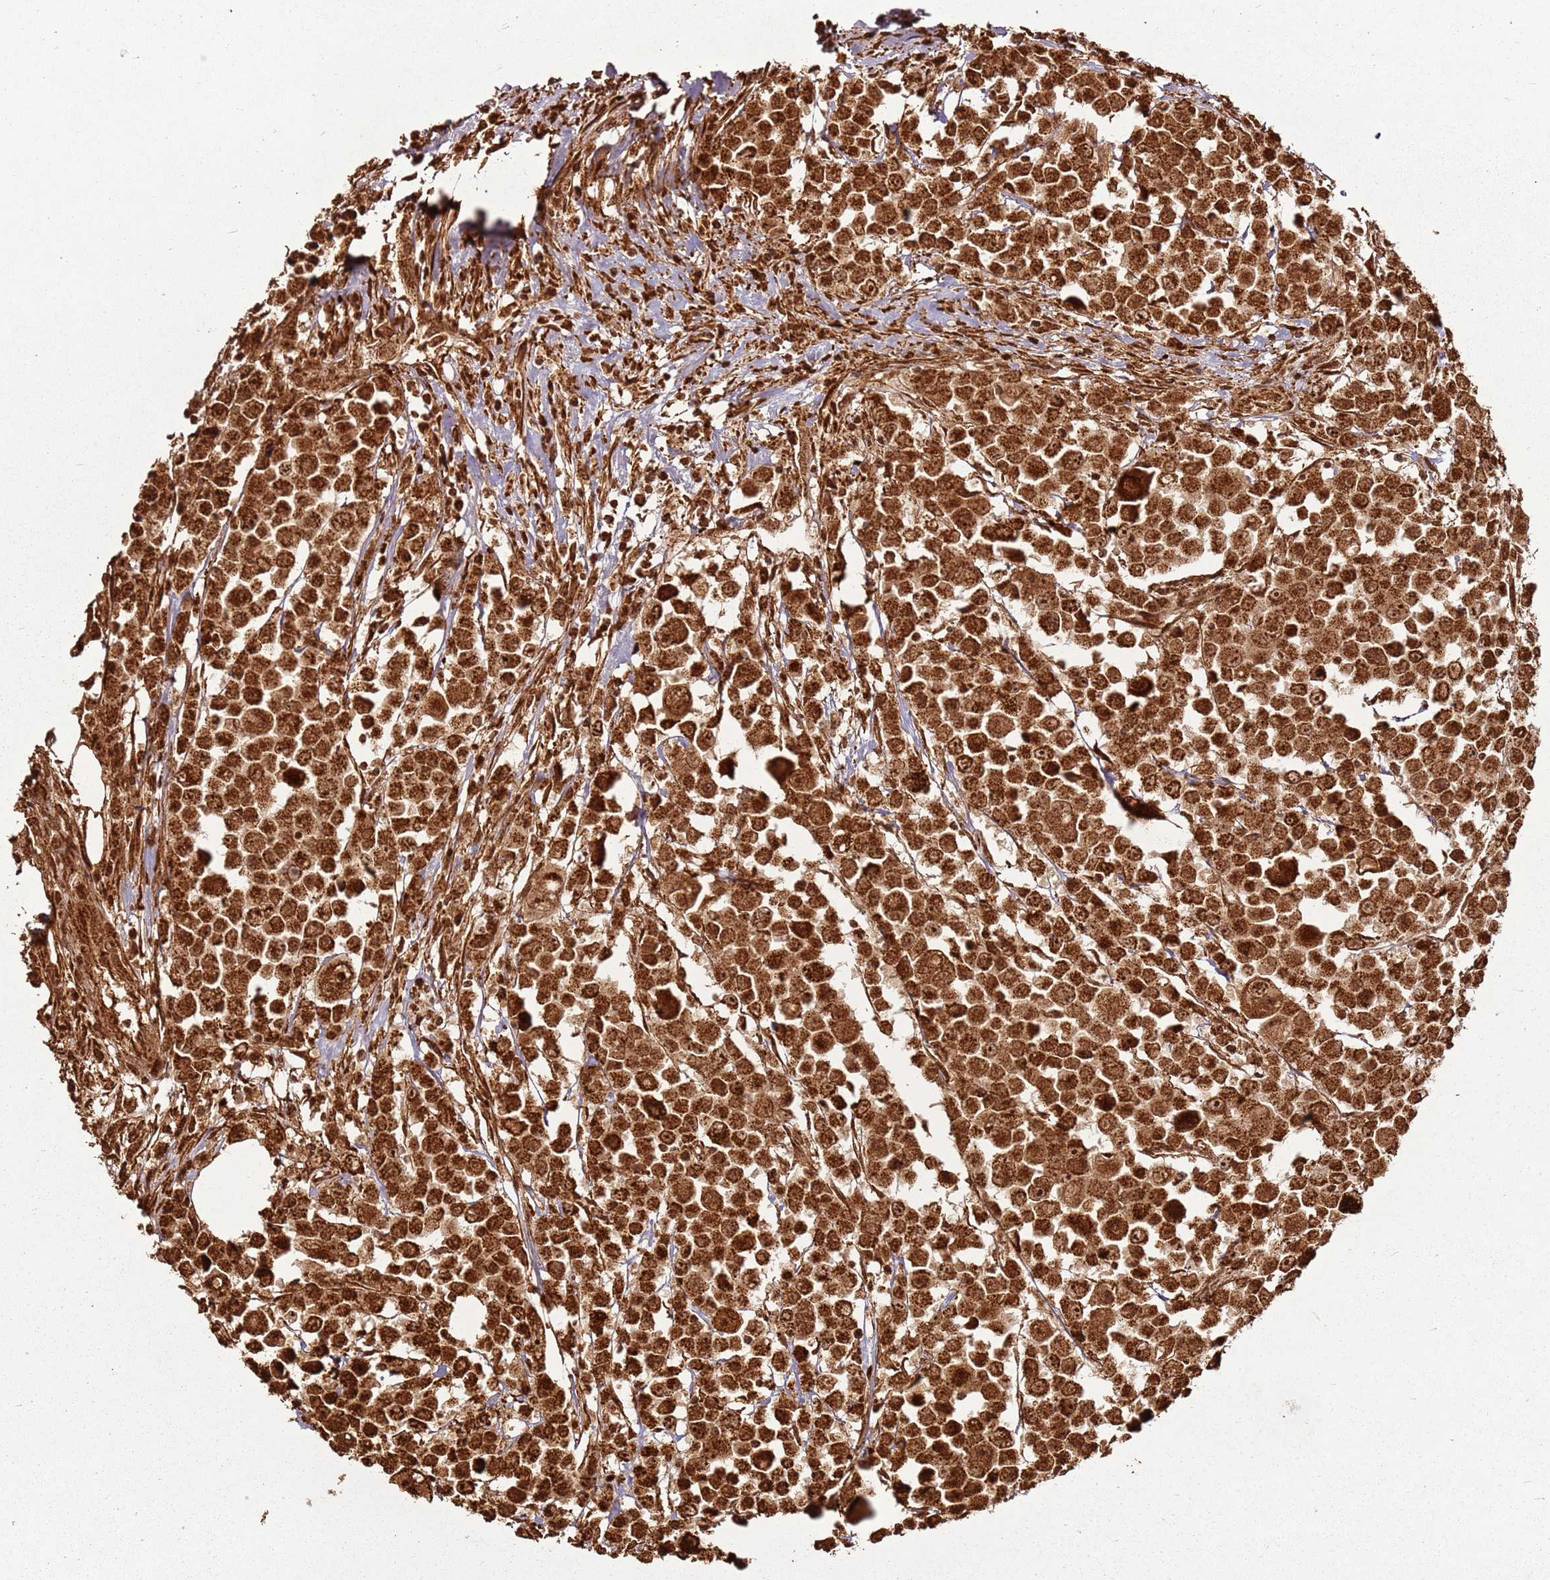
{"staining": {"intensity": "strong", "quantity": ">75%", "location": "cytoplasmic/membranous,nuclear"}, "tissue": "colorectal cancer", "cell_type": "Tumor cells", "image_type": "cancer", "snomed": [{"axis": "morphology", "description": "Adenocarcinoma, NOS"}, {"axis": "topography", "description": "Colon"}], "caption": "Immunohistochemical staining of colorectal cancer exhibits high levels of strong cytoplasmic/membranous and nuclear protein positivity in about >75% of tumor cells. (IHC, brightfield microscopy, high magnification).", "gene": "MRPS6", "patient": {"sex": "male", "age": 51}}